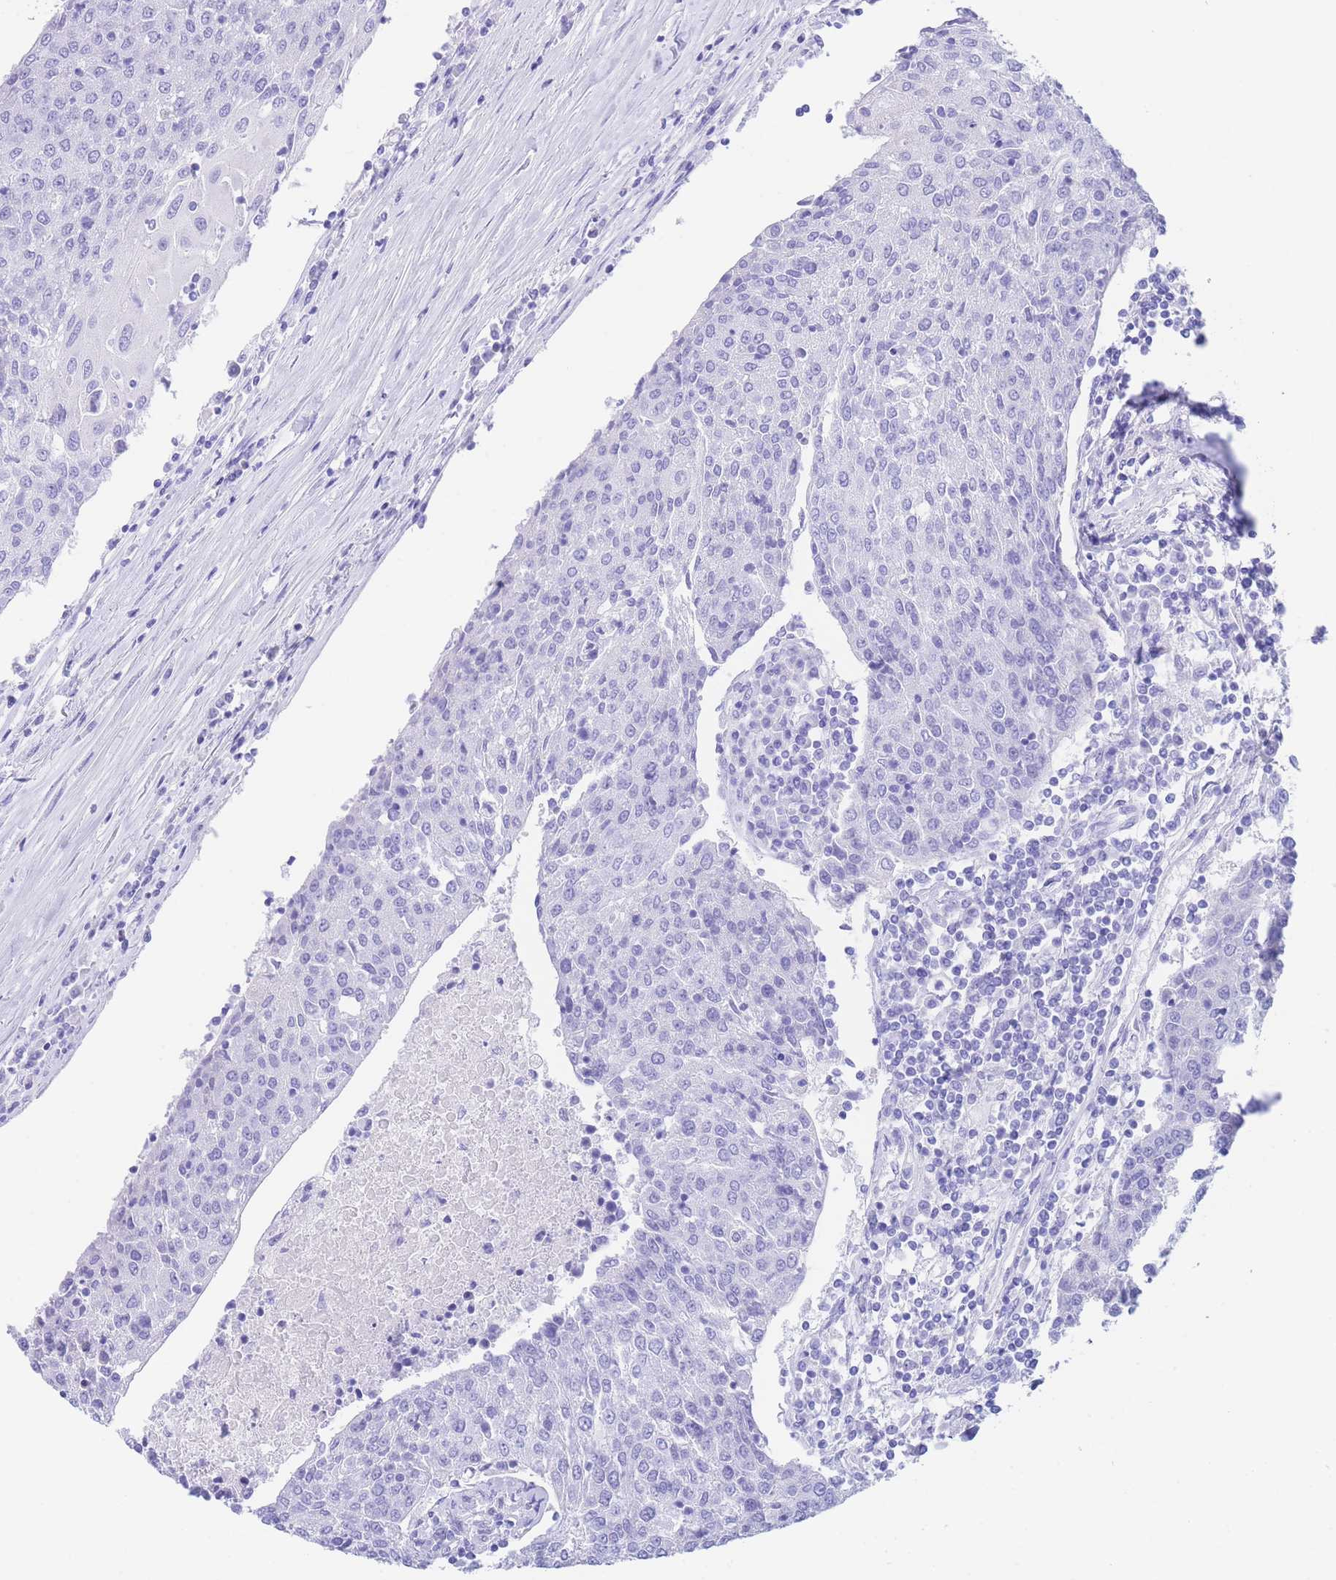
{"staining": {"intensity": "negative", "quantity": "none", "location": "none"}, "tissue": "urothelial cancer", "cell_type": "Tumor cells", "image_type": "cancer", "snomed": [{"axis": "morphology", "description": "Urothelial carcinoma, High grade"}, {"axis": "topography", "description": "Urinary bladder"}], "caption": "The histopathology image exhibits no staining of tumor cells in urothelial cancer. Brightfield microscopy of immunohistochemistry stained with DAB (3,3'-diaminobenzidine) (brown) and hematoxylin (blue), captured at high magnification.", "gene": "SLCO1B3", "patient": {"sex": "female", "age": 85}}